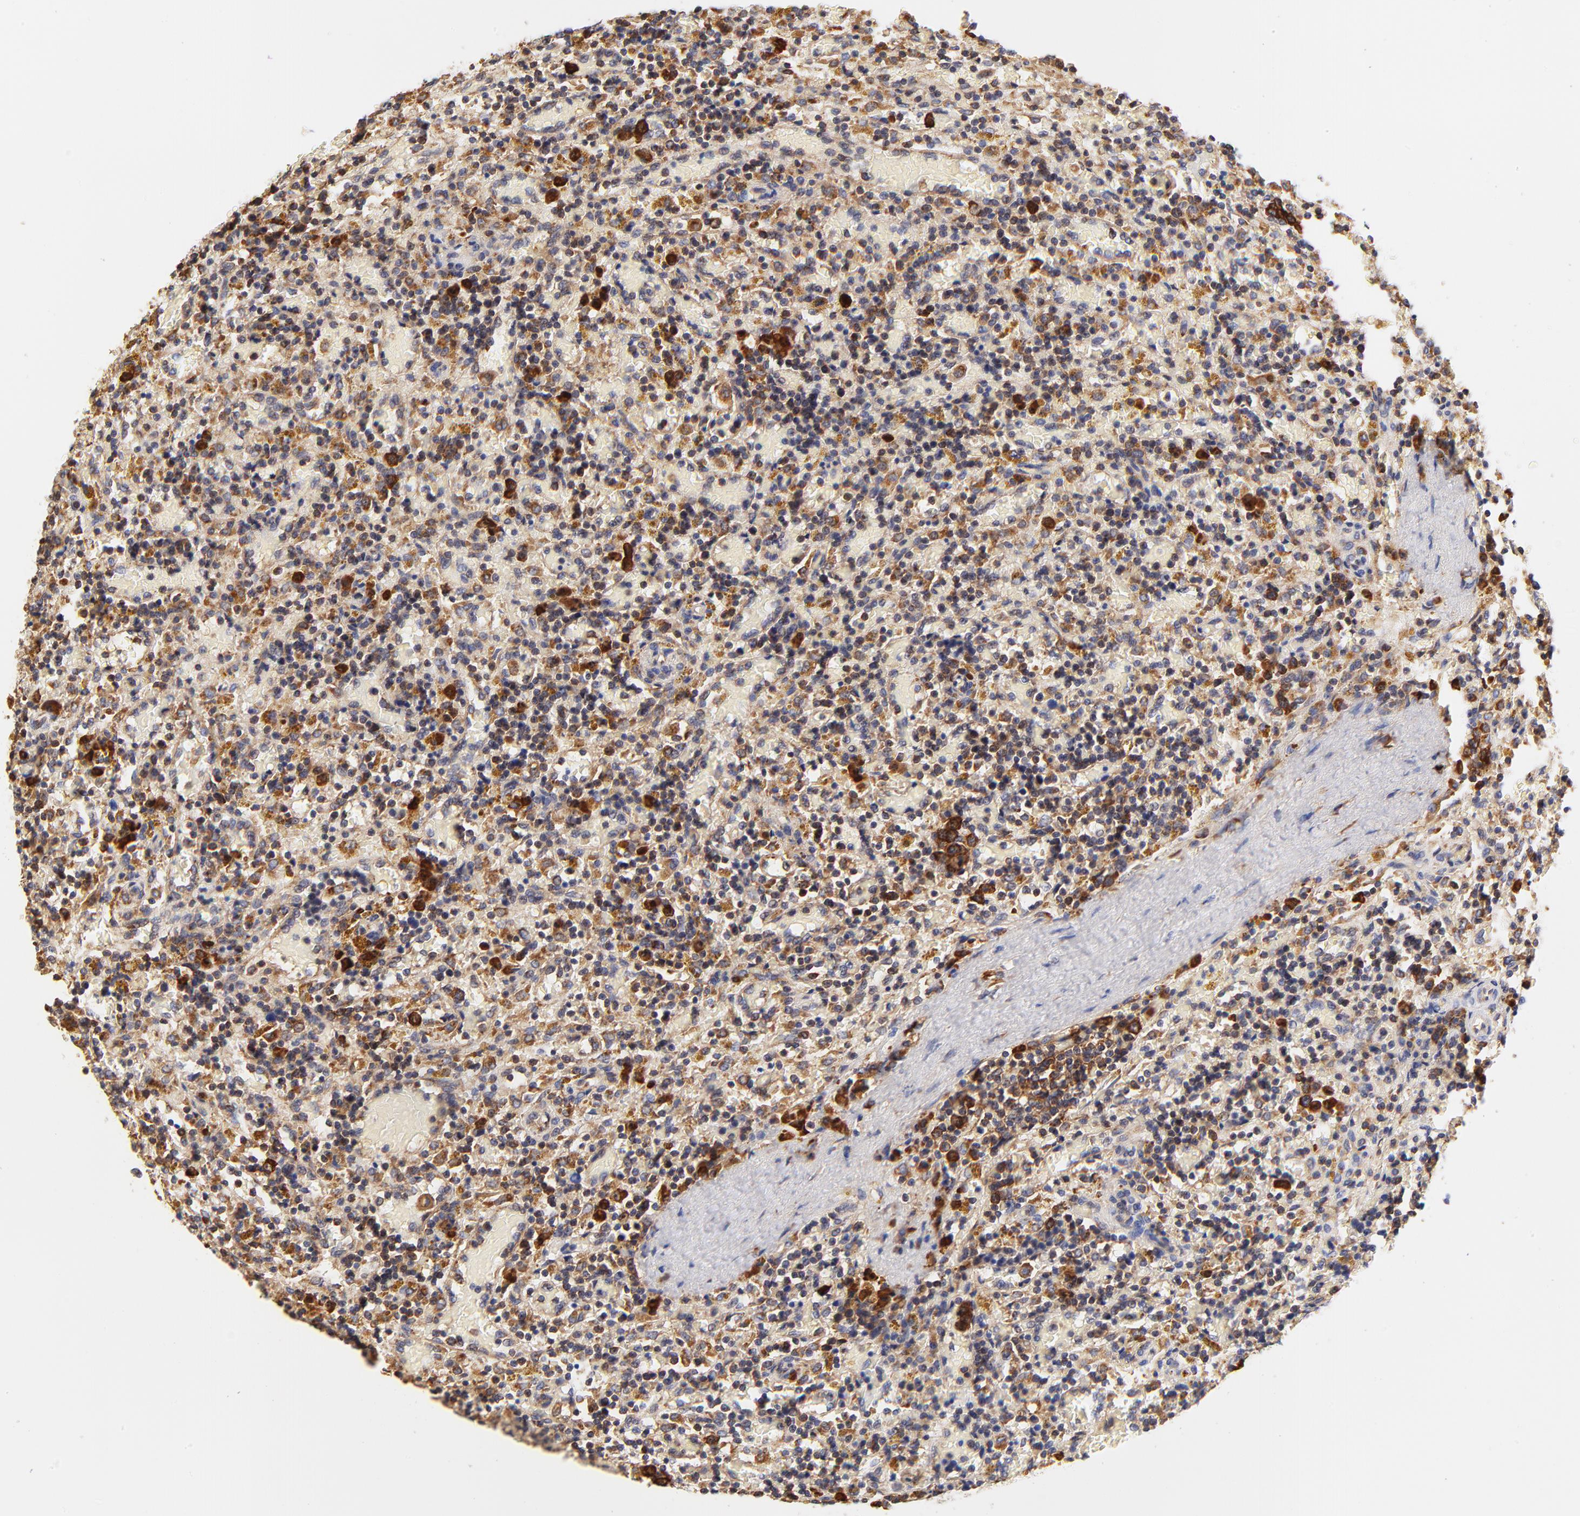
{"staining": {"intensity": "moderate", "quantity": "25%-75%", "location": "cytoplasmic/membranous"}, "tissue": "lymphoma", "cell_type": "Tumor cells", "image_type": "cancer", "snomed": [{"axis": "morphology", "description": "Malignant lymphoma, non-Hodgkin's type, Low grade"}, {"axis": "topography", "description": "Spleen"}], "caption": "Immunohistochemical staining of malignant lymphoma, non-Hodgkin's type (low-grade) displays moderate cytoplasmic/membranous protein staining in approximately 25%-75% of tumor cells.", "gene": "RPL27", "patient": {"sex": "female", "age": 65}}